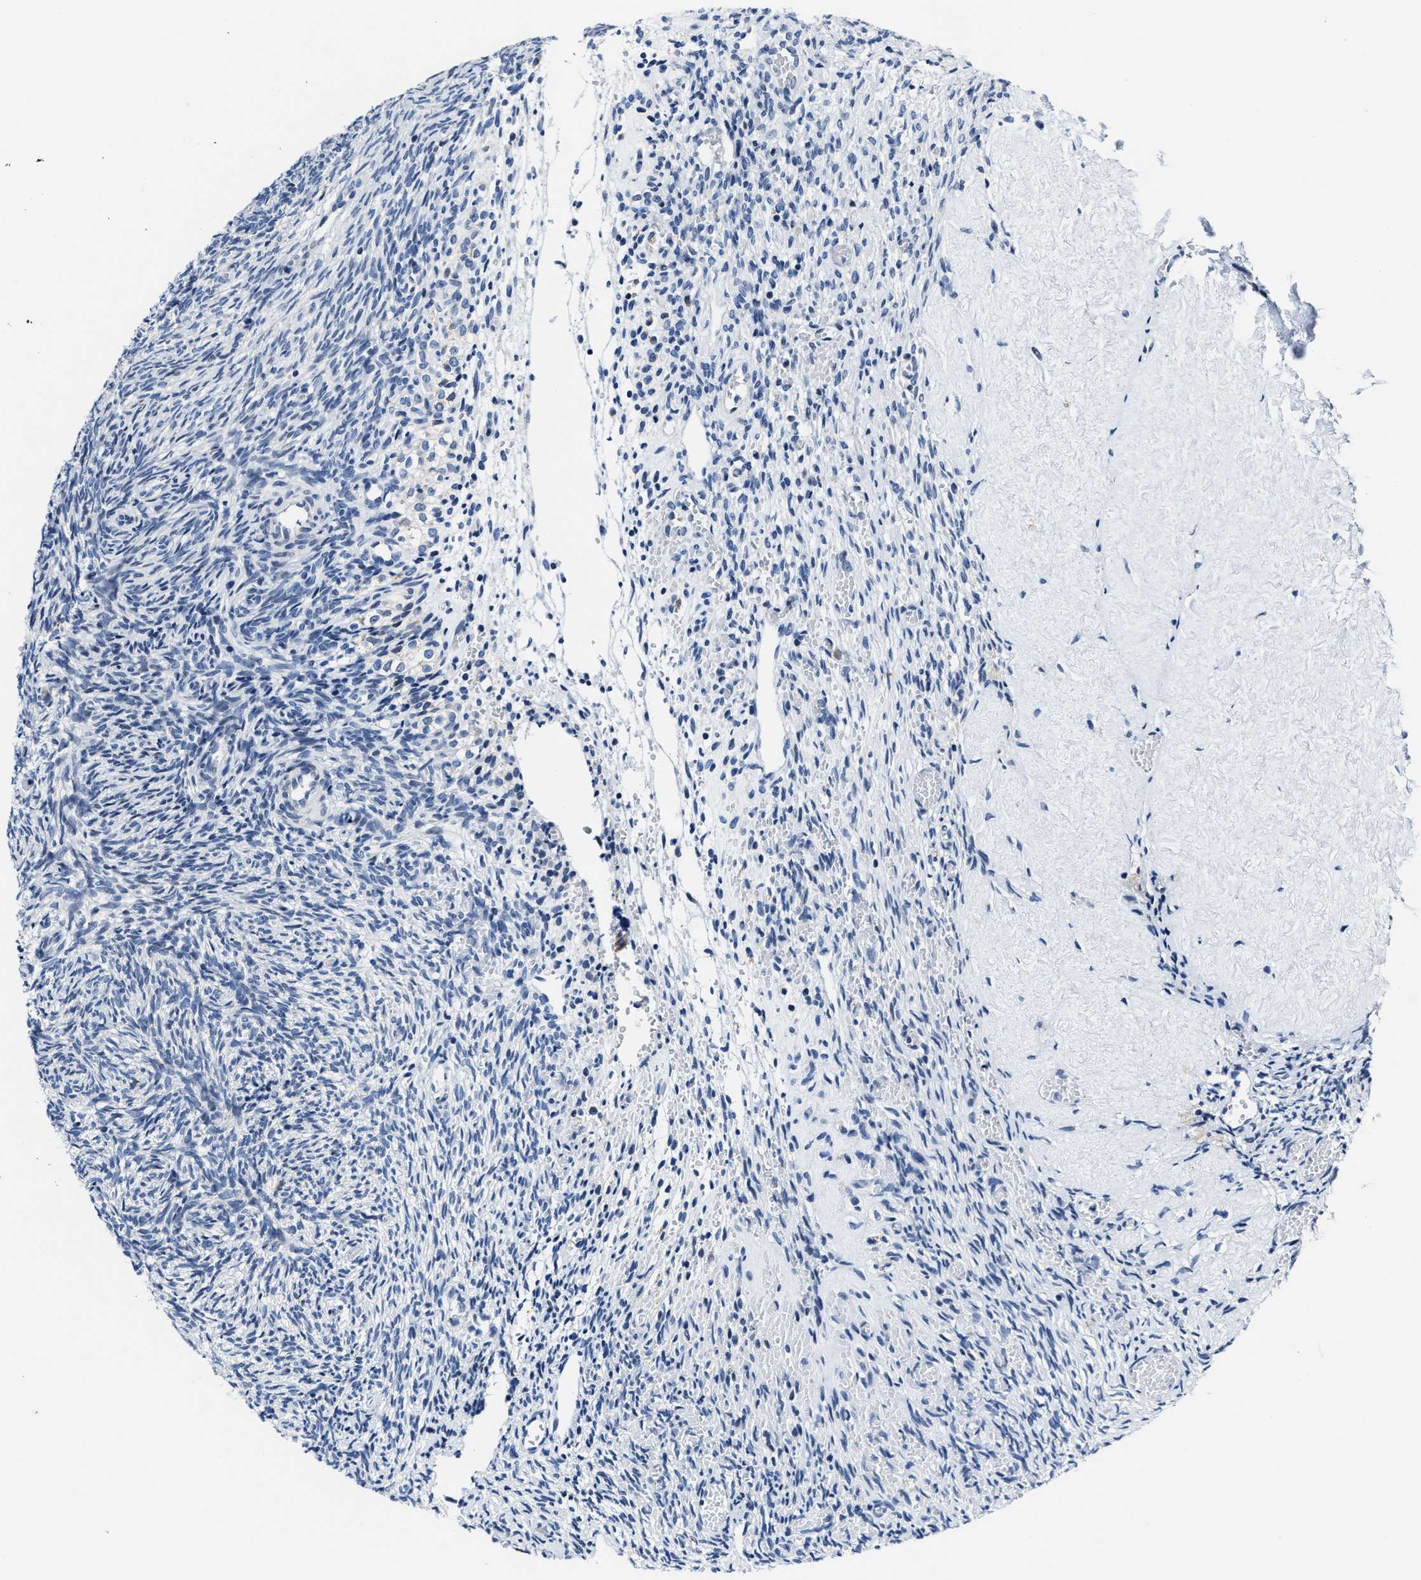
{"staining": {"intensity": "negative", "quantity": "none", "location": "none"}, "tissue": "ovary", "cell_type": "Follicle cells", "image_type": "normal", "snomed": [{"axis": "morphology", "description": "Normal tissue, NOS"}, {"axis": "topography", "description": "Ovary"}], "caption": "Immunohistochemistry (IHC) photomicrograph of benign ovary stained for a protein (brown), which demonstrates no staining in follicle cells.", "gene": "ASZ1", "patient": {"sex": "female", "age": 41}}